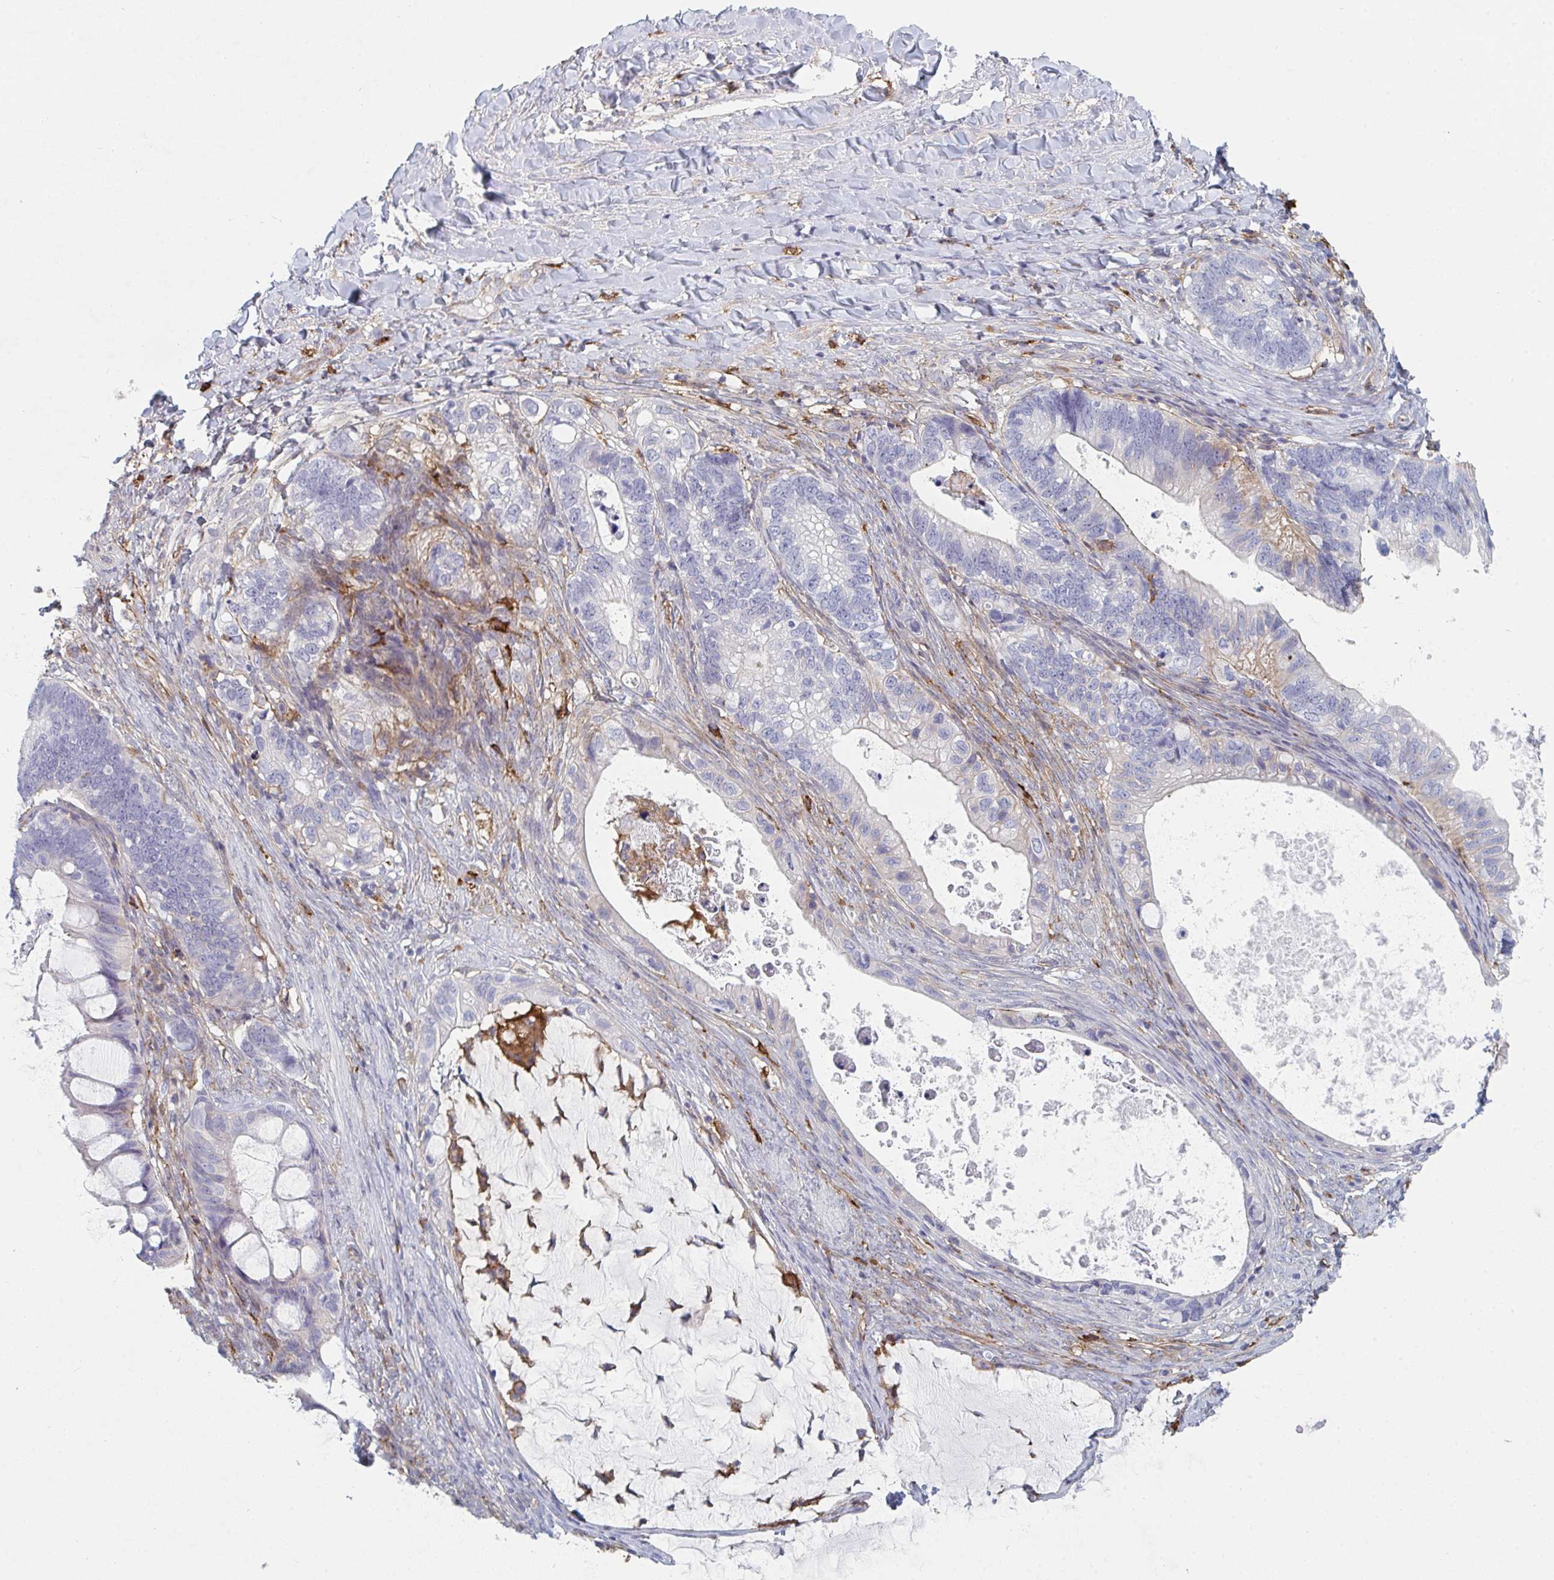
{"staining": {"intensity": "negative", "quantity": "none", "location": "none"}, "tissue": "ovarian cancer", "cell_type": "Tumor cells", "image_type": "cancer", "snomed": [{"axis": "morphology", "description": "Cystadenocarcinoma, mucinous, NOS"}, {"axis": "topography", "description": "Ovary"}], "caption": "High power microscopy micrograph of an immunohistochemistry micrograph of ovarian mucinous cystadenocarcinoma, revealing no significant positivity in tumor cells.", "gene": "DAB2", "patient": {"sex": "female", "age": 61}}